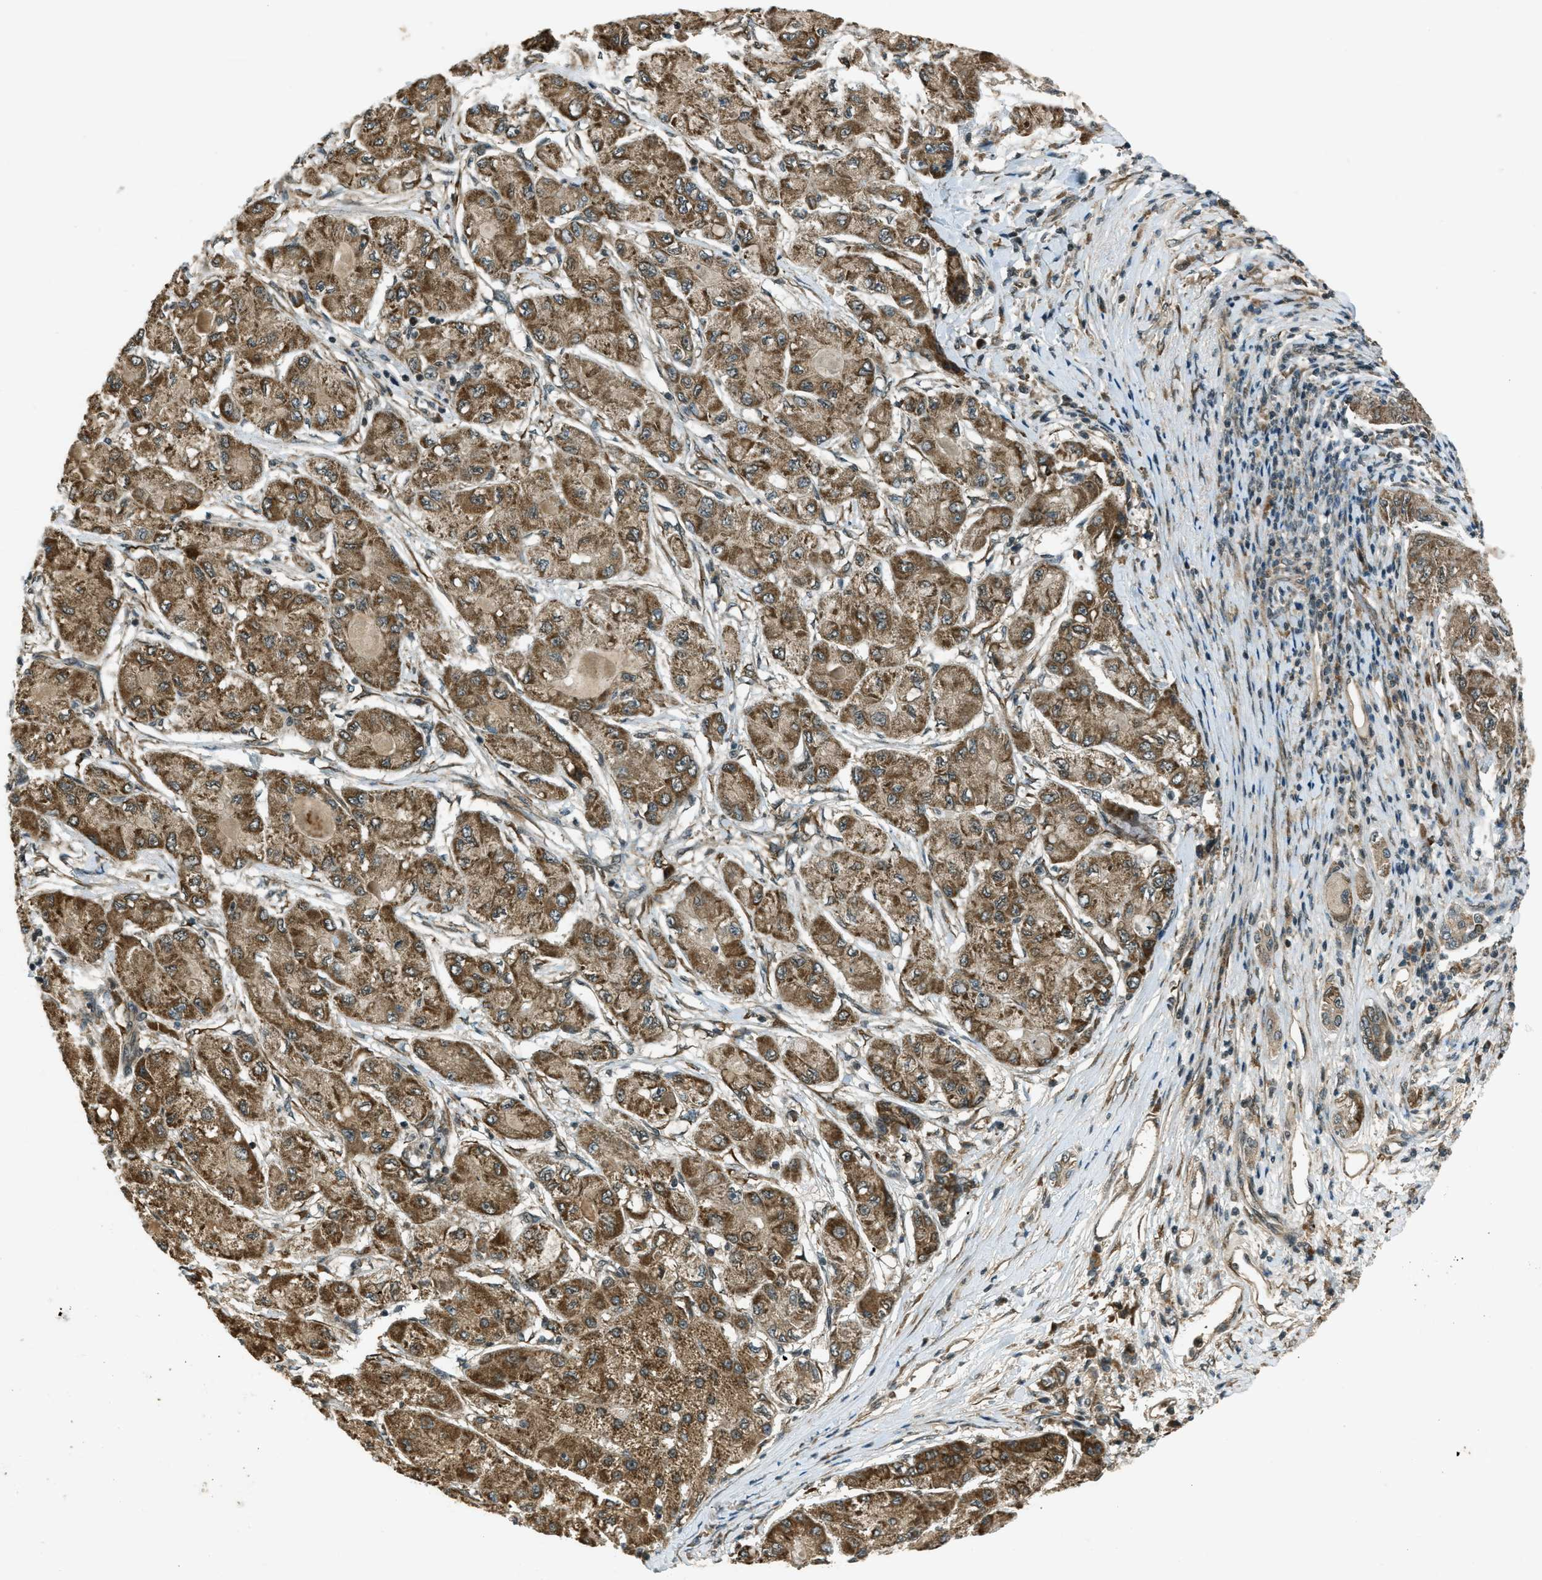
{"staining": {"intensity": "moderate", "quantity": ">75%", "location": "cytoplasmic/membranous"}, "tissue": "liver cancer", "cell_type": "Tumor cells", "image_type": "cancer", "snomed": [{"axis": "morphology", "description": "Carcinoma, Hepatocellular, NOS"}, {"axis": "topography", "description": "Liver"}], "caption": "A high-resolution histopathology image shows IHC staining of liver cancer, which reveals moderate cytoplasmic/membranous positivity in about >75% of tumor cells.", "gene": "EIF2AK3", "patient": {"sex": "male", "age": 80}}